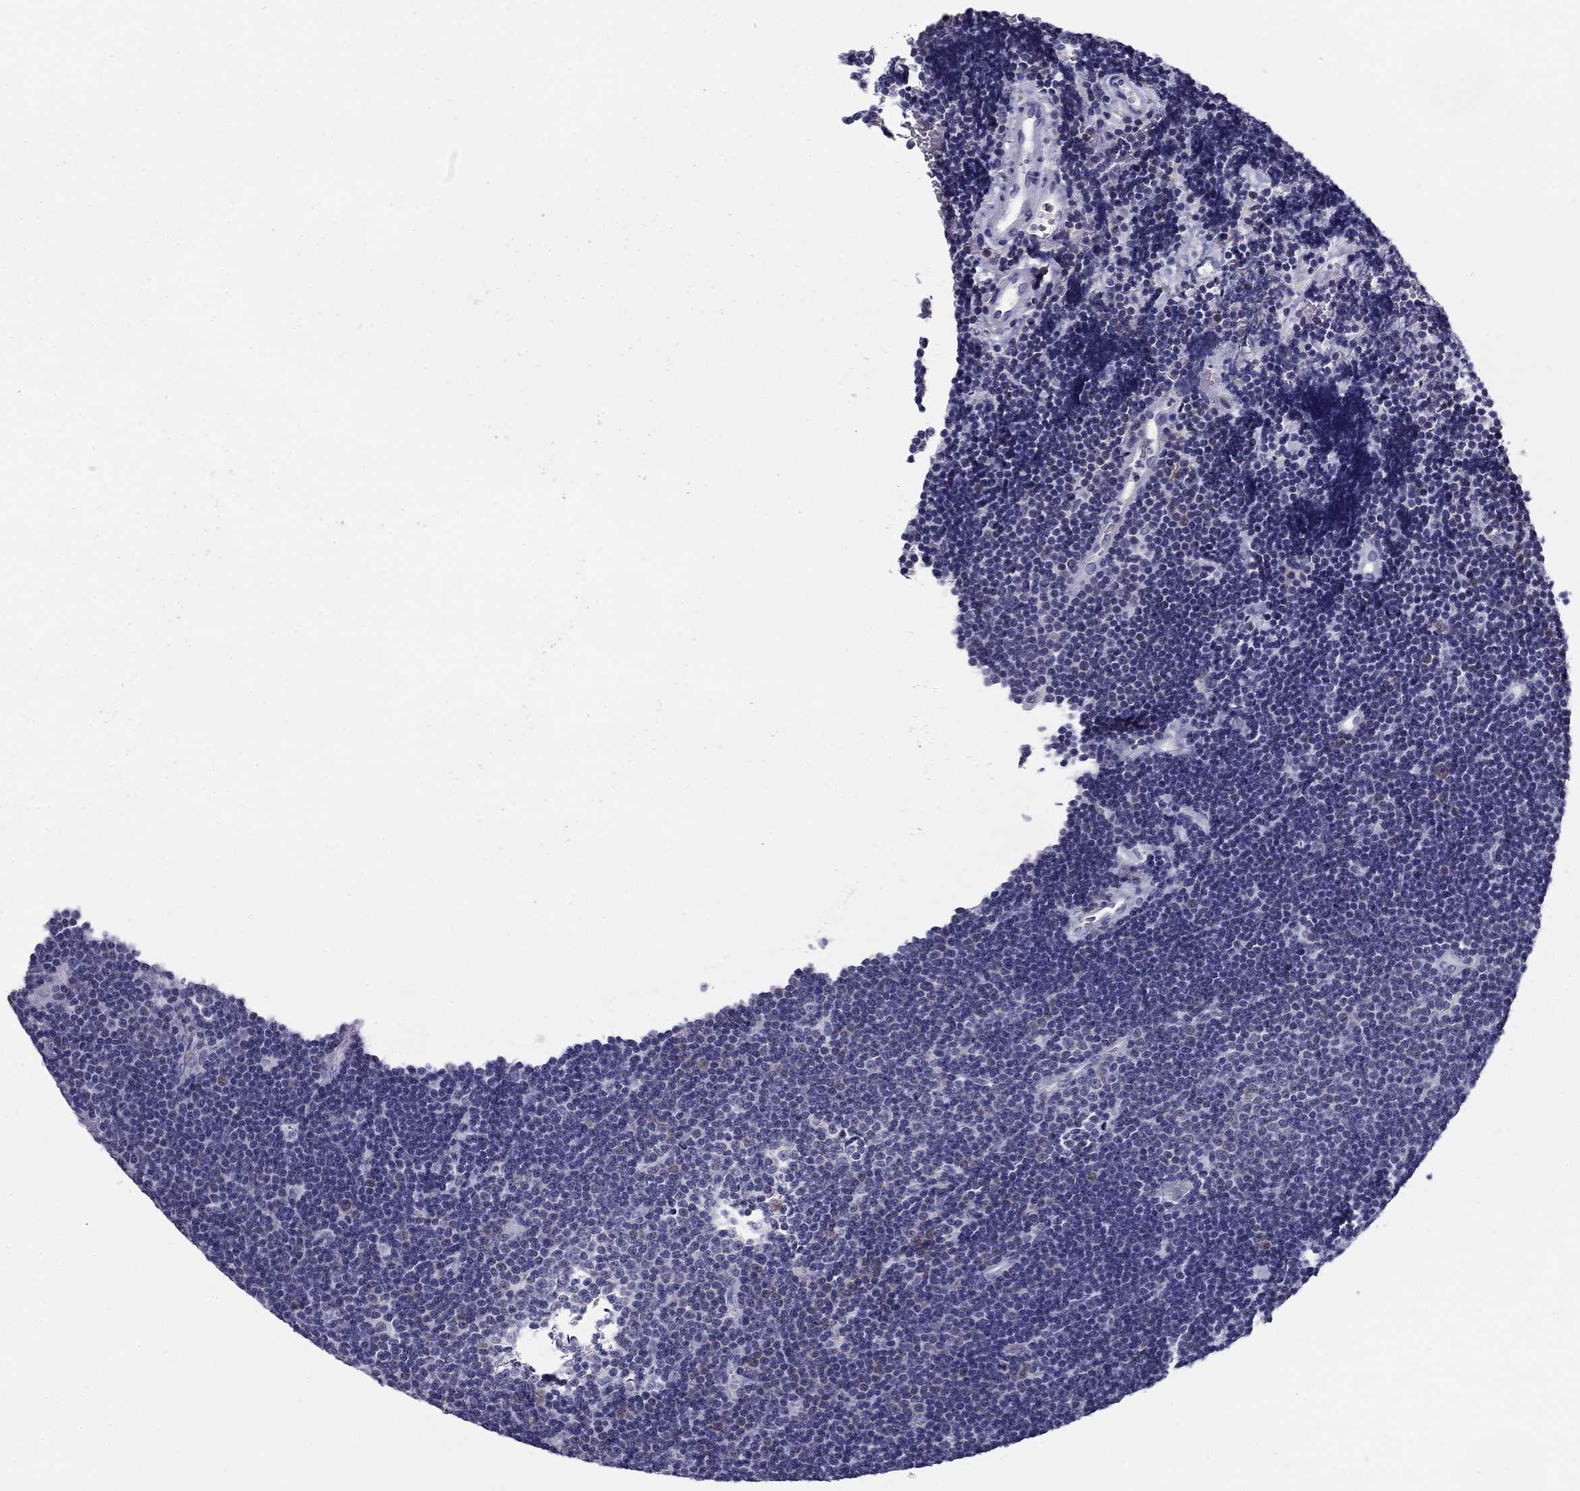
{"staining": {"intensity": "negative", "quantity": "none", "location": "none"}, "tissue": "lymphoma", "cell_type": "Tumor cells", "image_type": "cancer", "snomed": [{"axis": "morphology", "description": "Malignant lymphoma, non-Hodgkin's type, Low grade"}, {"axis": "topography", "description": "Brain"}], "caption": "Lymphoma was stained to show a protein in brown. There is no significant expression in tumor cells. (DAB (3,3'-diaminobenzidine) IHC, high magnification).", "gene": "TMED3", "patient": {"sex": "female", "age": 66}}